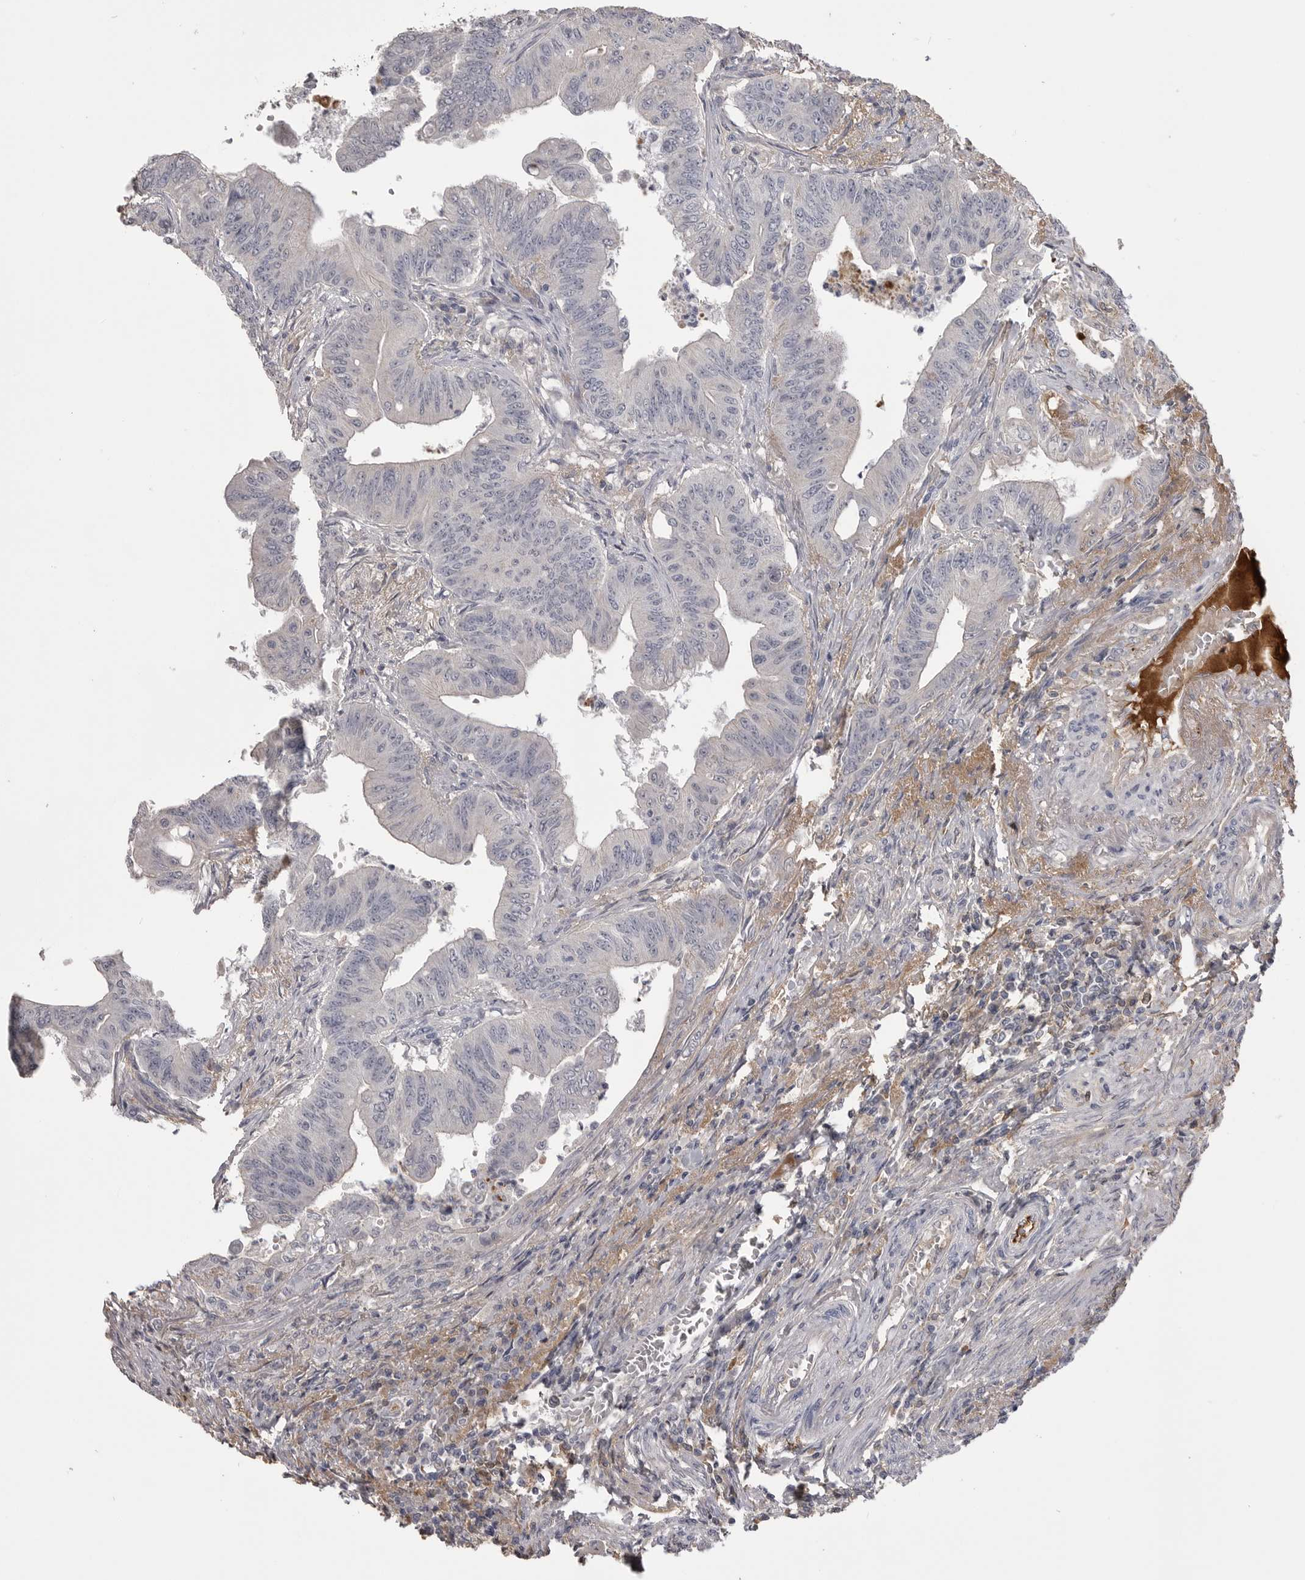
{"staining": {"intensity": "negative", "quantity": "none", "location": "none"}, "tissue": "colorectal cancer", "cell_type": "Tumor cells", "image_type": "cancer", "snomed": [{"axis": "morphology", "description": "Adenoma, NOS"}, {"axis": "morphology", "description": "Adenocarcinoma, NOS"}, {"axis": "topography", "description": "Colon"}], "caption": "Immunohistochemical staining of human colorectal adenoma shows no significant expression in tumor cells.", "gene": "AHSG", "patient": {"sex": "male", "age": 79}}